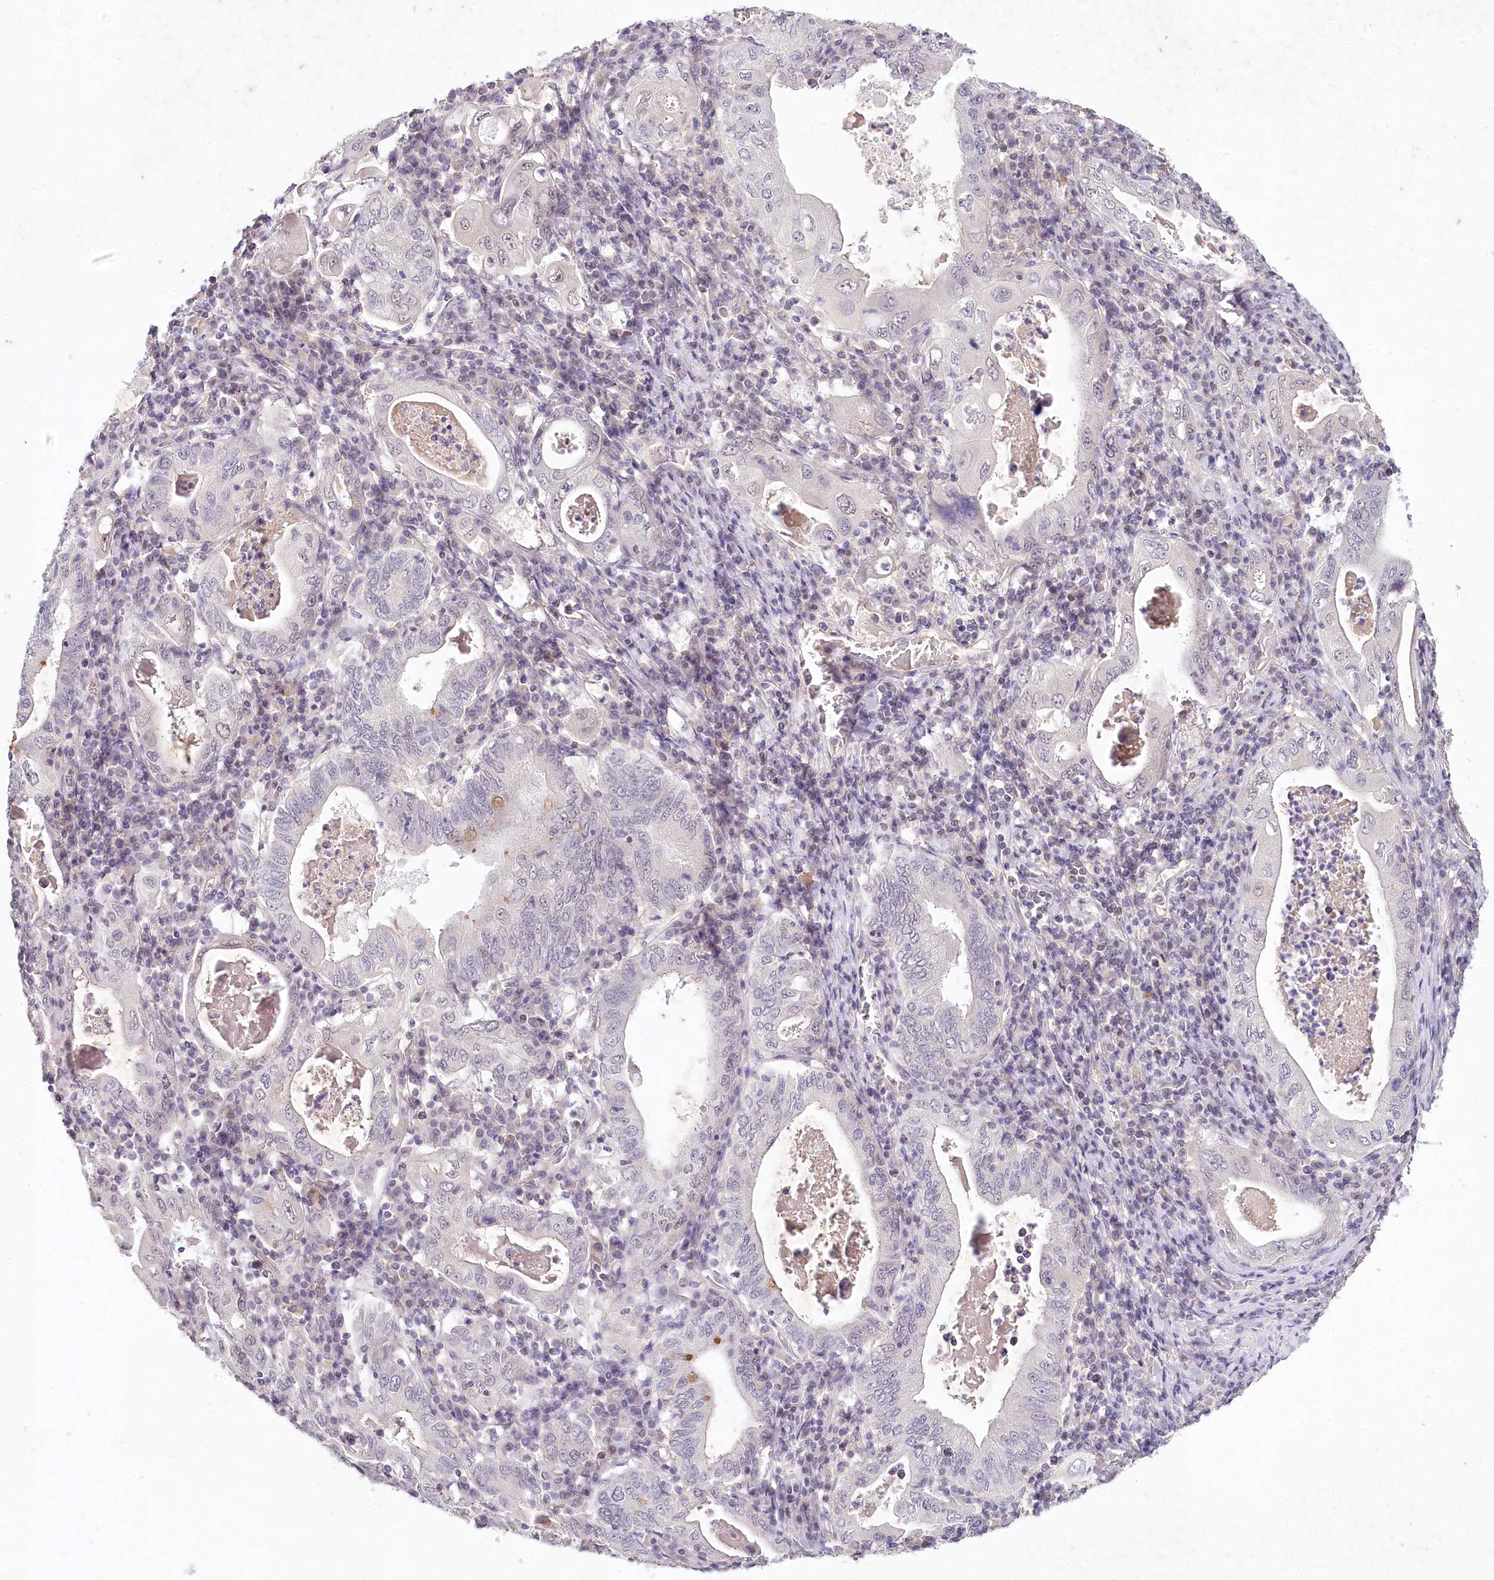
{"staining": {"intensity": "negative", "quantity": "none", "location": "none"}, "tissue": "stomach cancer", "cell_type": "Tumor cells", "image_type": "cancer", "snomed": [{"axis": "morphology", "description": "Normal tissue, NOS"}, {"axis": "morphology", "description": "Adenocarcinoma, NOS"}, {"axis": "topography", "description": "Esophagus"}, {"axis": "topography", "description": "Stomach, upper"}, {"axis": "topography", "description": "Peripheral nerve tissue"}], "caption": "The micrograph shows no significant positivity in tumor cells of stomach cancer (adenocarcinoma). The staining was performed using DAB to visualize the protein expression in brown, while the nuclei were stained in blue with hematoxylin (Magnification: 20x).", "gene": "AMTN", "patient": {"sex": "male", "age": 62}}